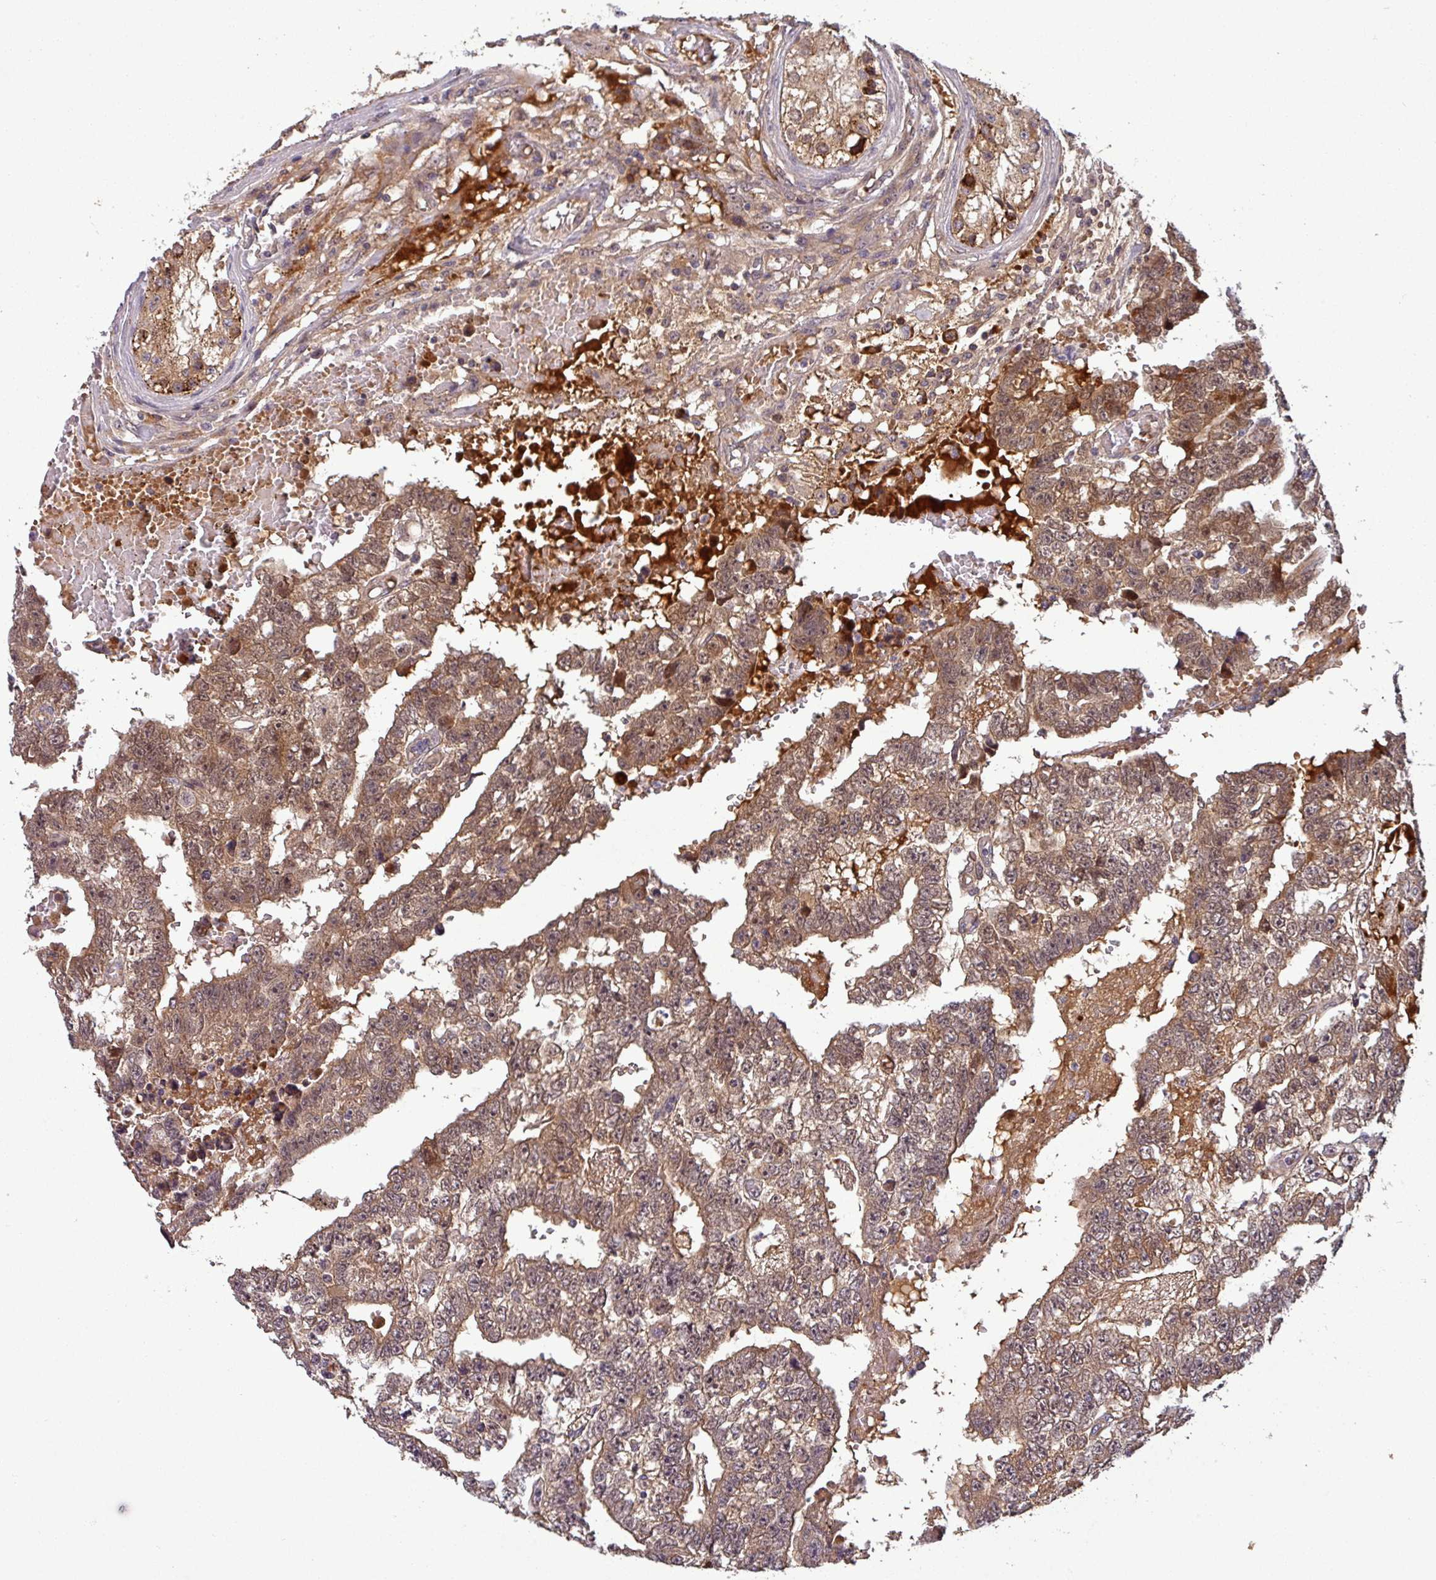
{"staining": {"intensity": "moderate", "quantity": ">75%", "location": "cytoplasmic/membranous,nuclear"}, "tissue": "testis cancer", "cell_type": "Tumor cells", "image_type": "cancer", "snomed": [{"axis": "morphology", "description": "Carcinoma, Embryonal, NOS"}, {"axis": "topography", "description": "Testis"}], "caption": "Human embryonal carcinoma (testis) stained with a brown dye displays moderate cytoplasmic/membranous and nuclear positive staining in approximately >75% of tumor cells.", "gene": "PUS1", "patient": {"sex": "male", "age": 25}}